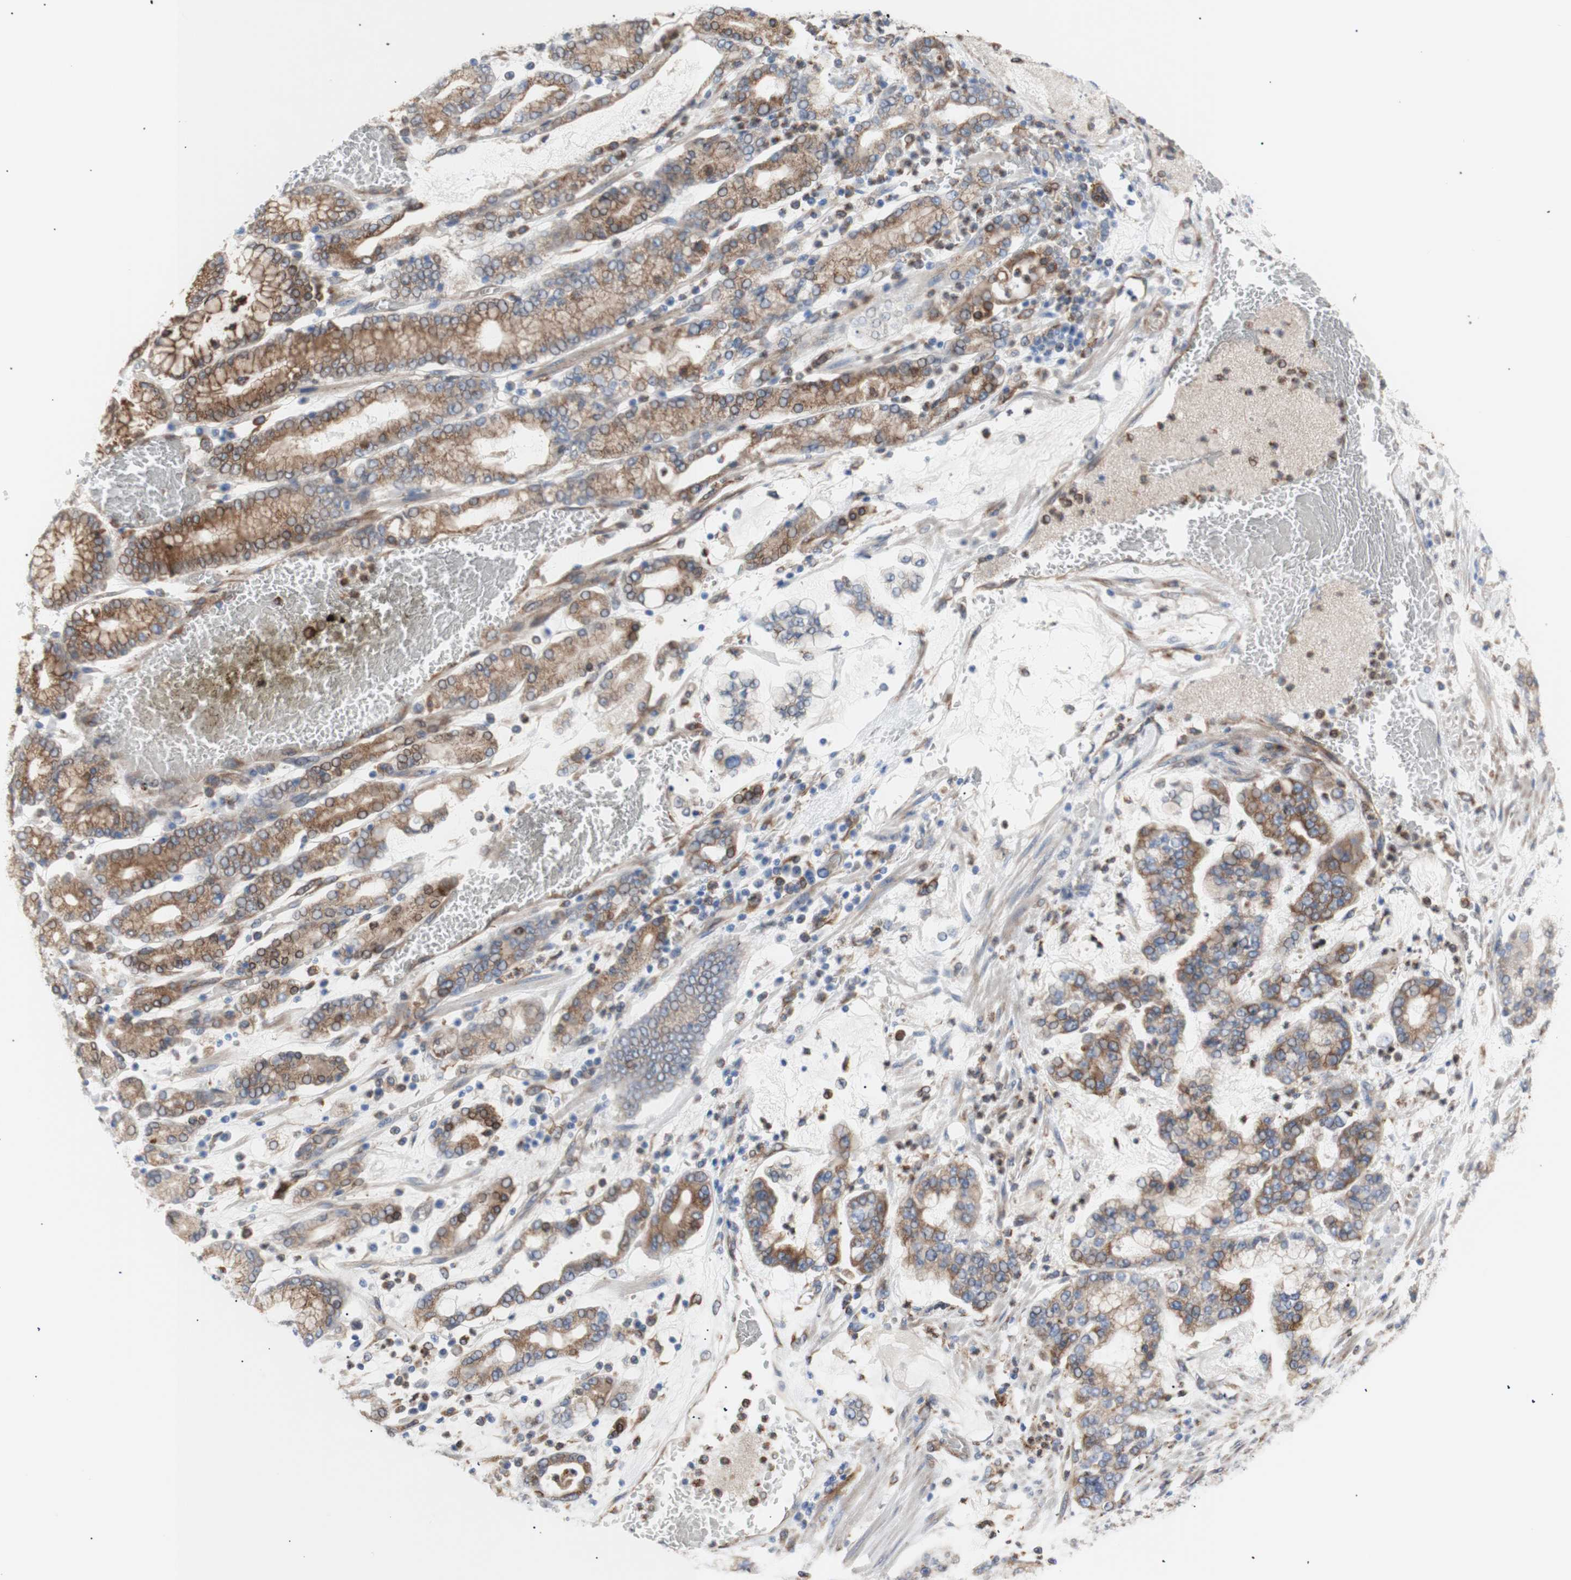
{"staining": {"intensity": "moderate", "quantity": ">75%", "location": "cytoplasmic/membranous"}, "tissue": "stomach cancer", "cell_type": "Tumor cells", "image_type": "cancer", "snomed": [{"axis": "morphology", "description": "Normal tissue, NOS"}, {"axis": "morphology", "description": "Adenocarcinoma, NOS"}, {"axis": "topography", "description": "Stomach, upper"}, {"axis": "topography", "description": "Stomach"}], "caption": "There is medium levels of moderate cytoplasmic/membranous staining in tumor cells of stomach cancer (adenocarcinoma), as demonstrated by immunohistochemical staining (brown color).", "gene": "ERLIN1", "patient": {"sex": "male", "age": 76}}